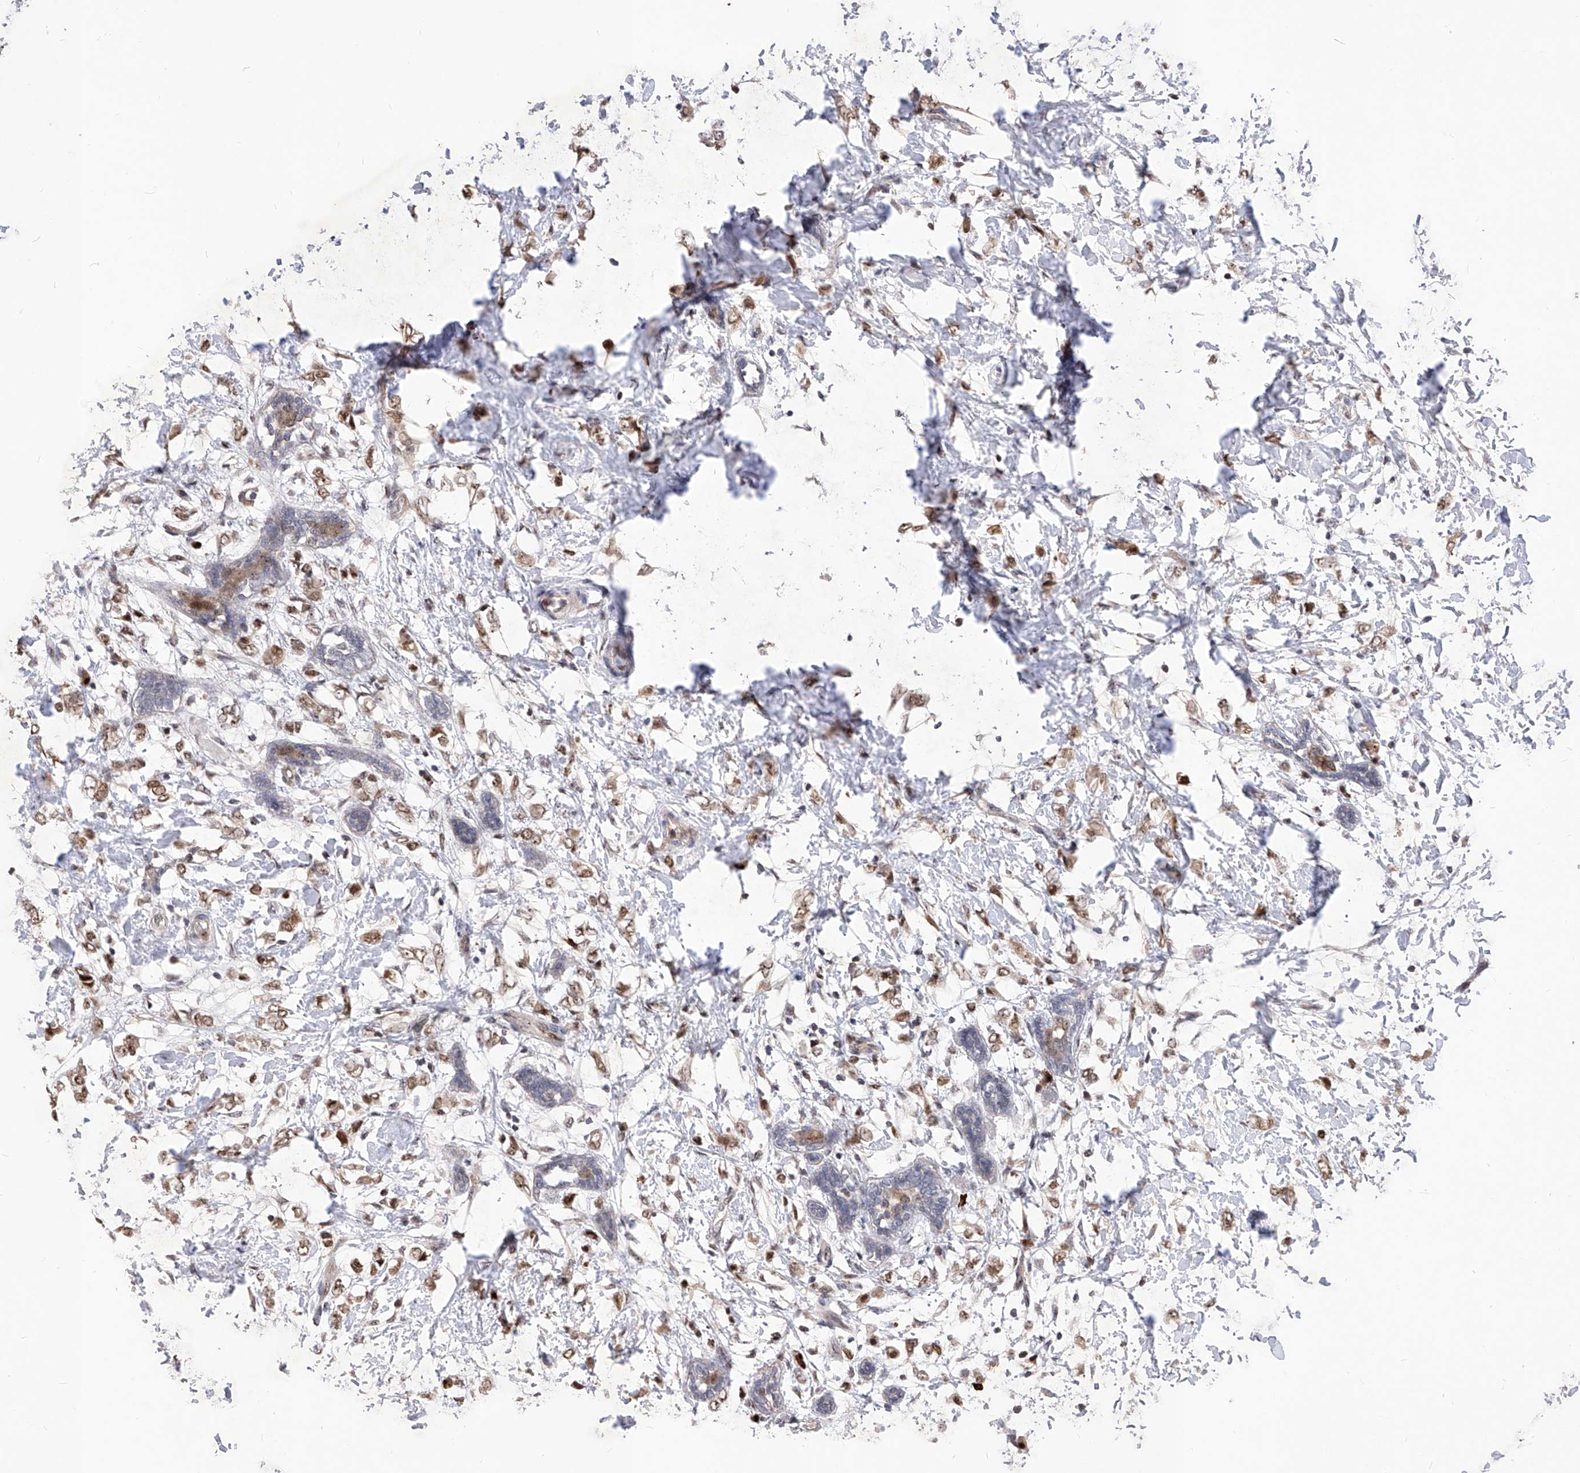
{"staining": {"intensity": "moderate", "quantity": ">75%", "location": "cytoplasmic/membranous,nuclear"}, "tissue": "breast cancer", "cell_type": "Tumor cells", "image_type": "cancer", "snomed": [{"axis": "morphology", "description": "Normal tissue, NOS"}, {"axis": "morphology", "description": "Lobular carcinoma"}, {"axis": "topography", "description": "Breast"}], "caption": "Breast lobular carcinoma stained with a protein marker shows moderate staining in tumor cells.", "gene": "LGR4", "patient": {"sex": "female", "age": 47}}